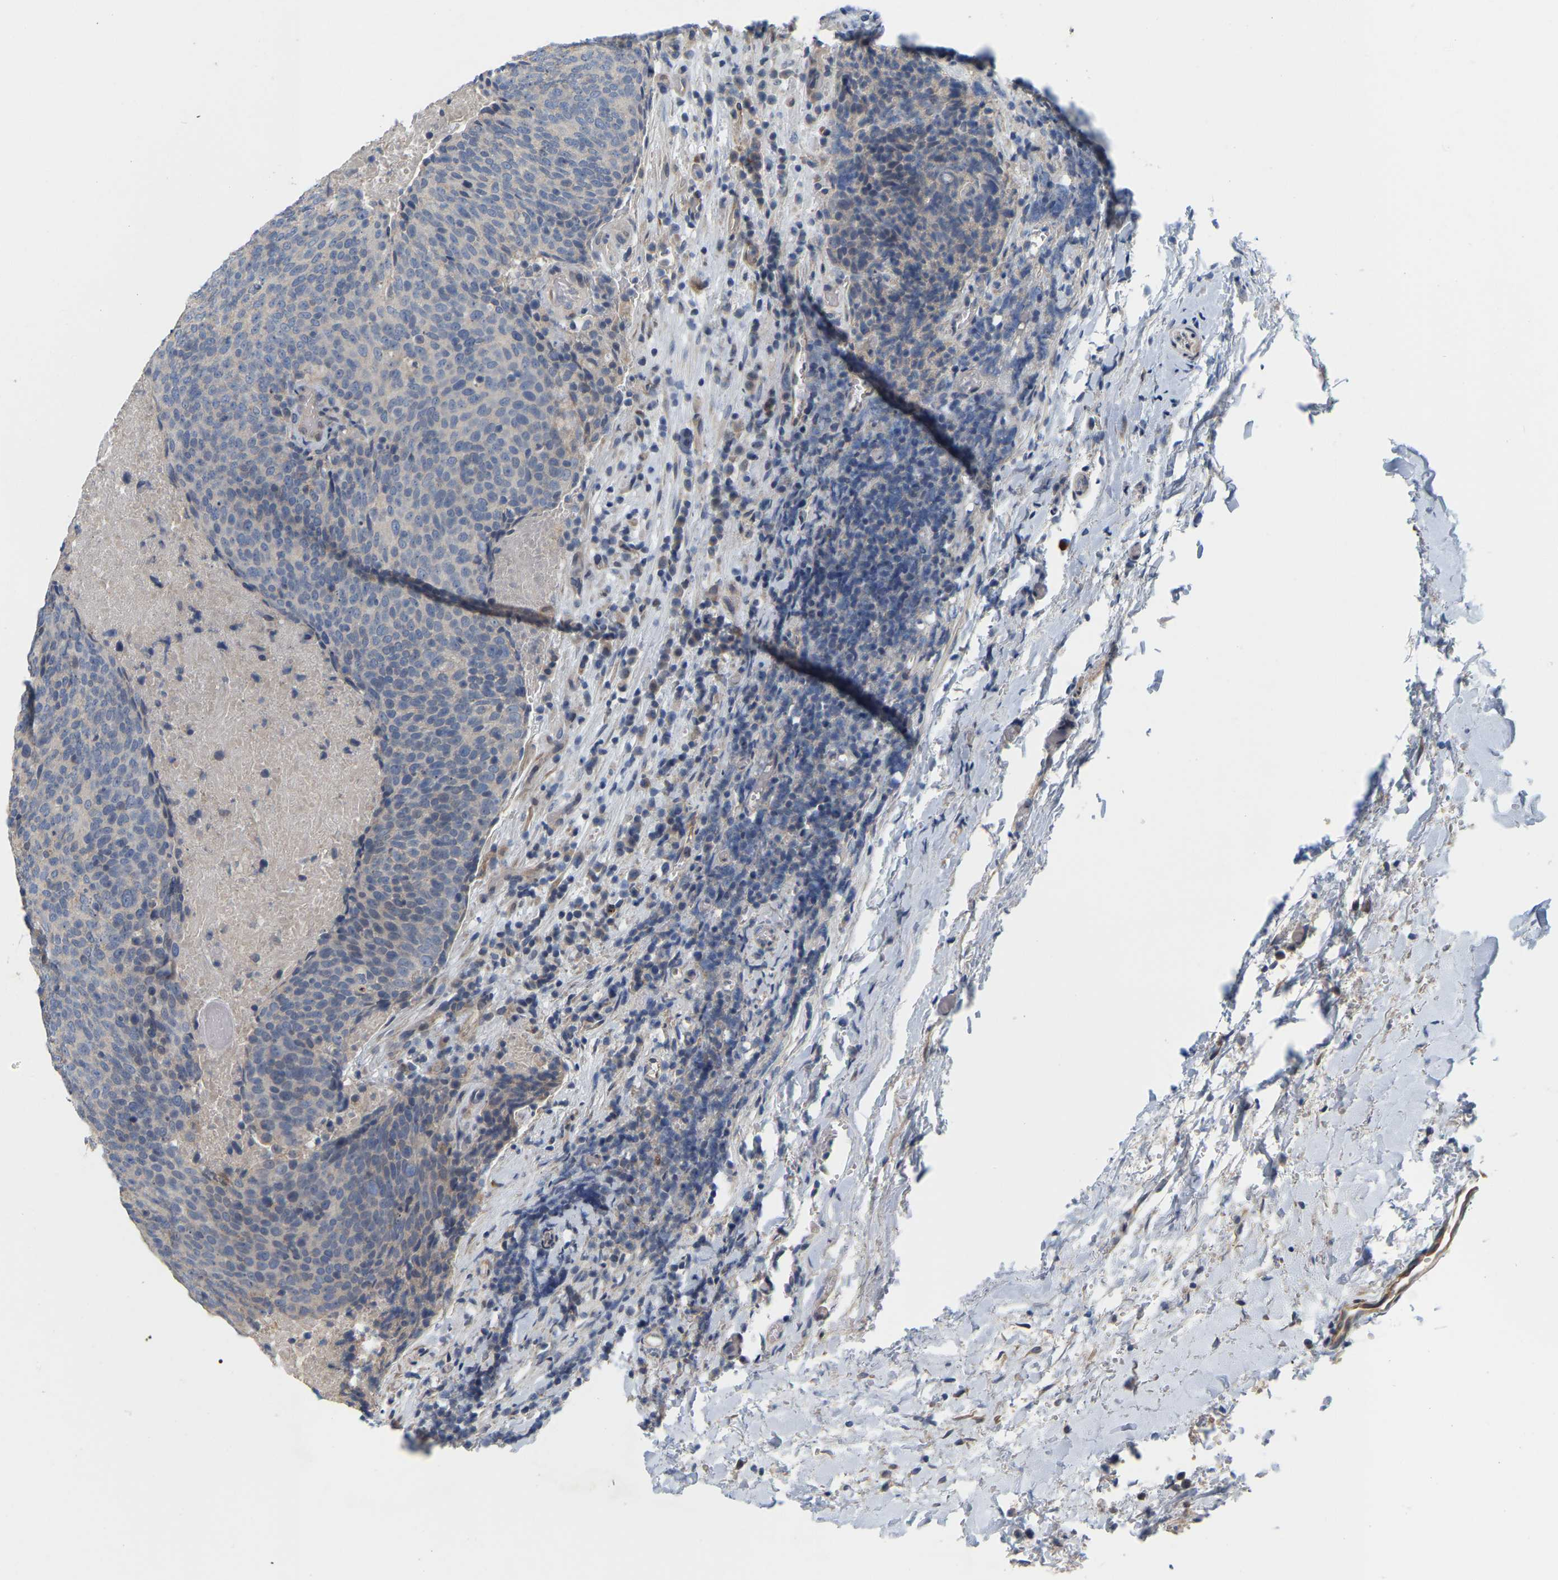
{"staining": {"intensity": "weak", "quantity": "<25%", "location": "cytoplasmic/membranous"}, "tissue": "head and neck cancer", "cell_type": "Tumor cells", "image_type": "cancer", "snomed": [{"axis": "morphology", "description": "Squamous cell carcinoma, NOS"}, {"axis": "morphology", "description": "Squamous cell carcinoma, metastatic, NOS"}, {"axis": "topography", "description": "Lymph node"}, {"axis": "topography", "description": "Head-Neck"}], "caption": "Metastatic squamous cell carcinoma (head and neck) stained for a protein using immunohistochemistry (IHC) shows no positivity tumor cells.", "gene": "SSH1", "patient": {"sex": "male", "age": 62}}